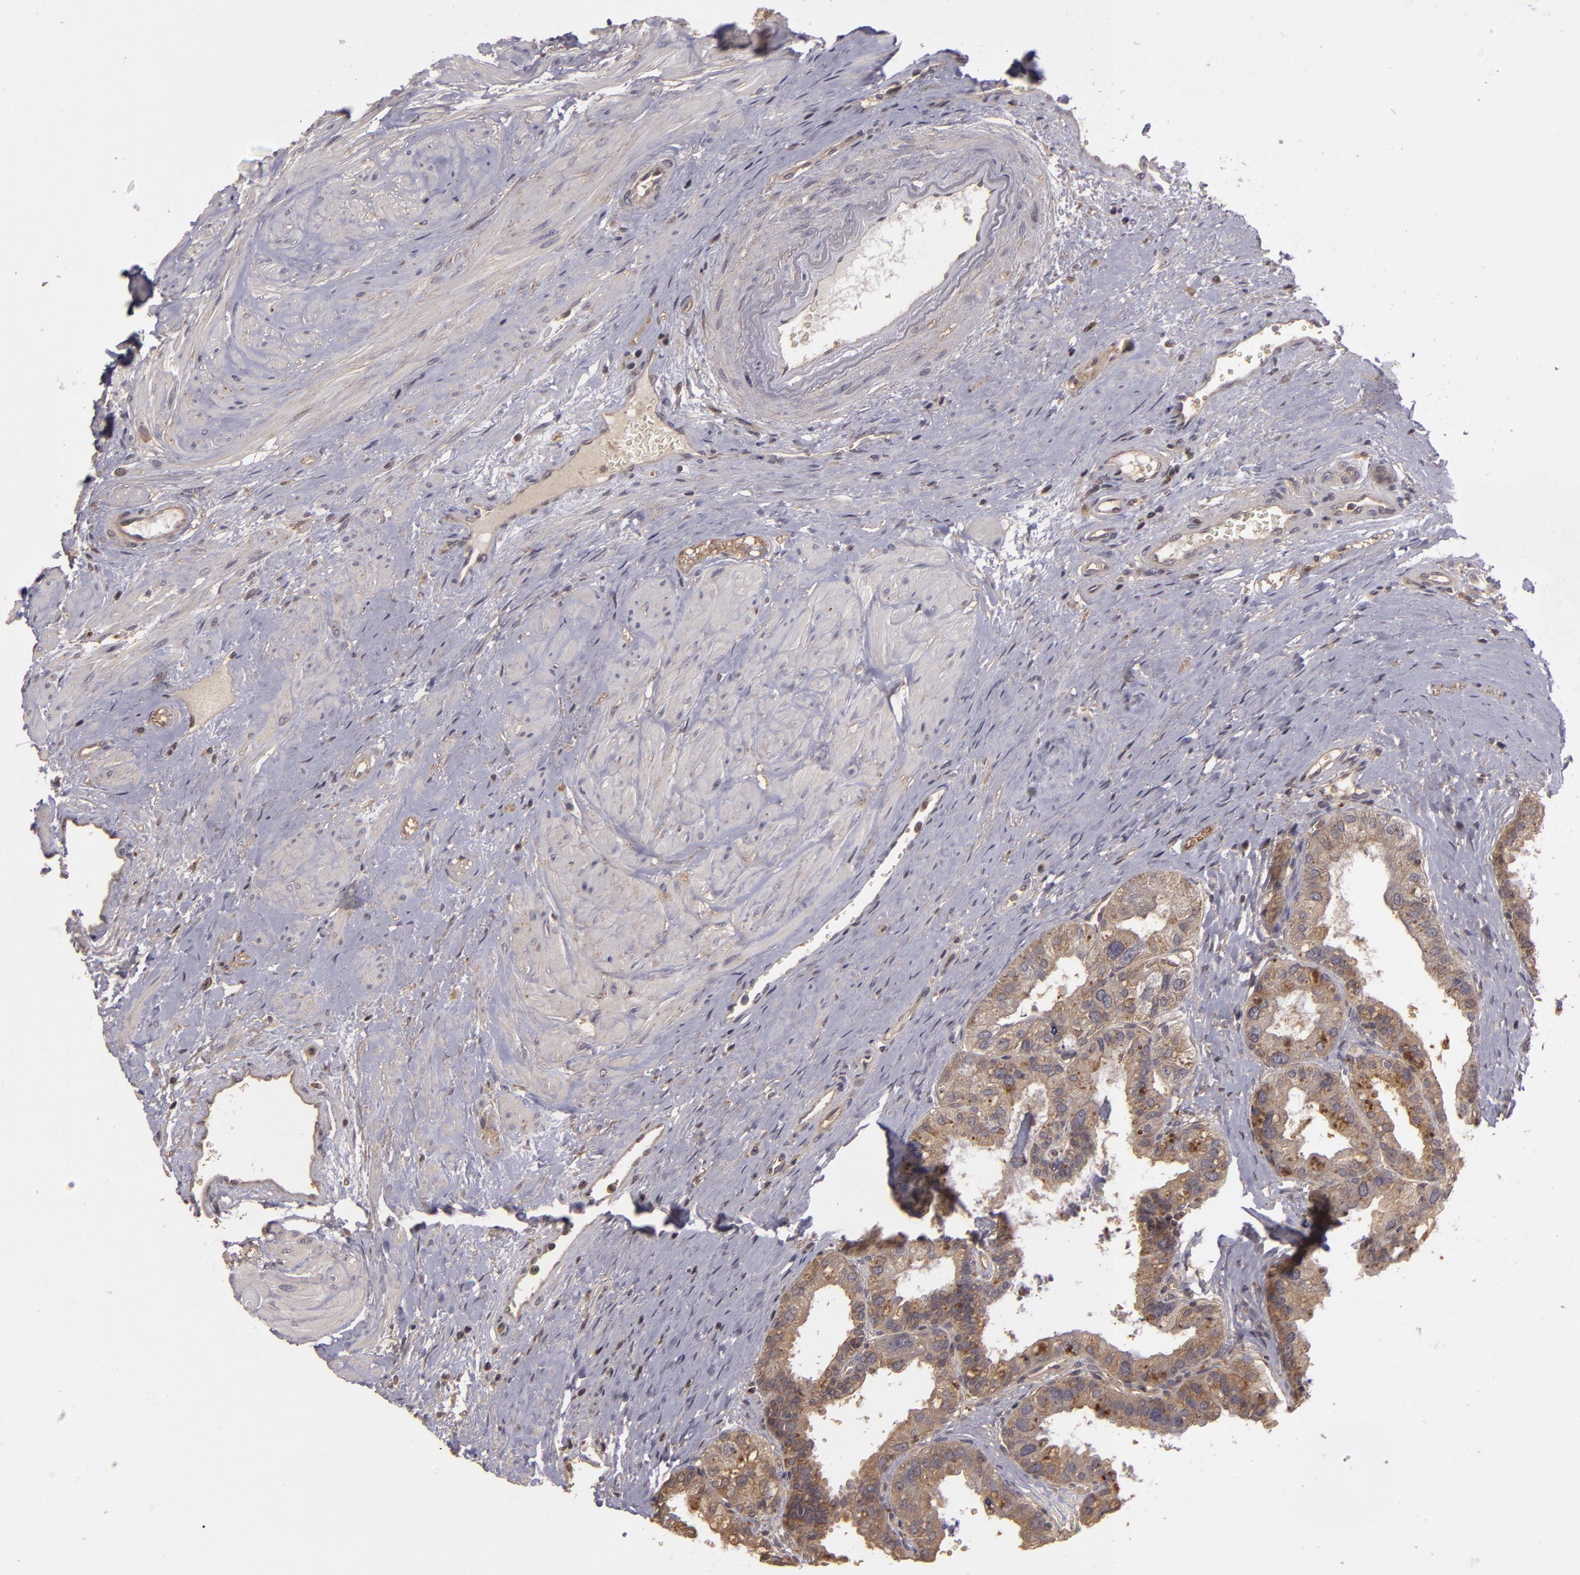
{"staining": {"intensity": "weak", "quantity": ">75%", "location": "cytoplasmic/membranous"}, "tissue": "prostate", "cell_type": "Glandular cells", "image_type": "normal", "snomed": [{"axis": "morphology", "description": "Normal tissue, NOS"}, {"axis": "topography", "description": "Prostate"}], "caption": "Immunohistochemistry (IHC) histopathology image of normal prostate: prostate stained using immunohistochemistry reveals low levels of weak protein expression localized specifically in the cytoplasmic/membranous of glandular cells, appearing as a cytoplasmic/membranous brown color.", "gene": "HRAS", "patient": {"sex": "male", "age": 60}}